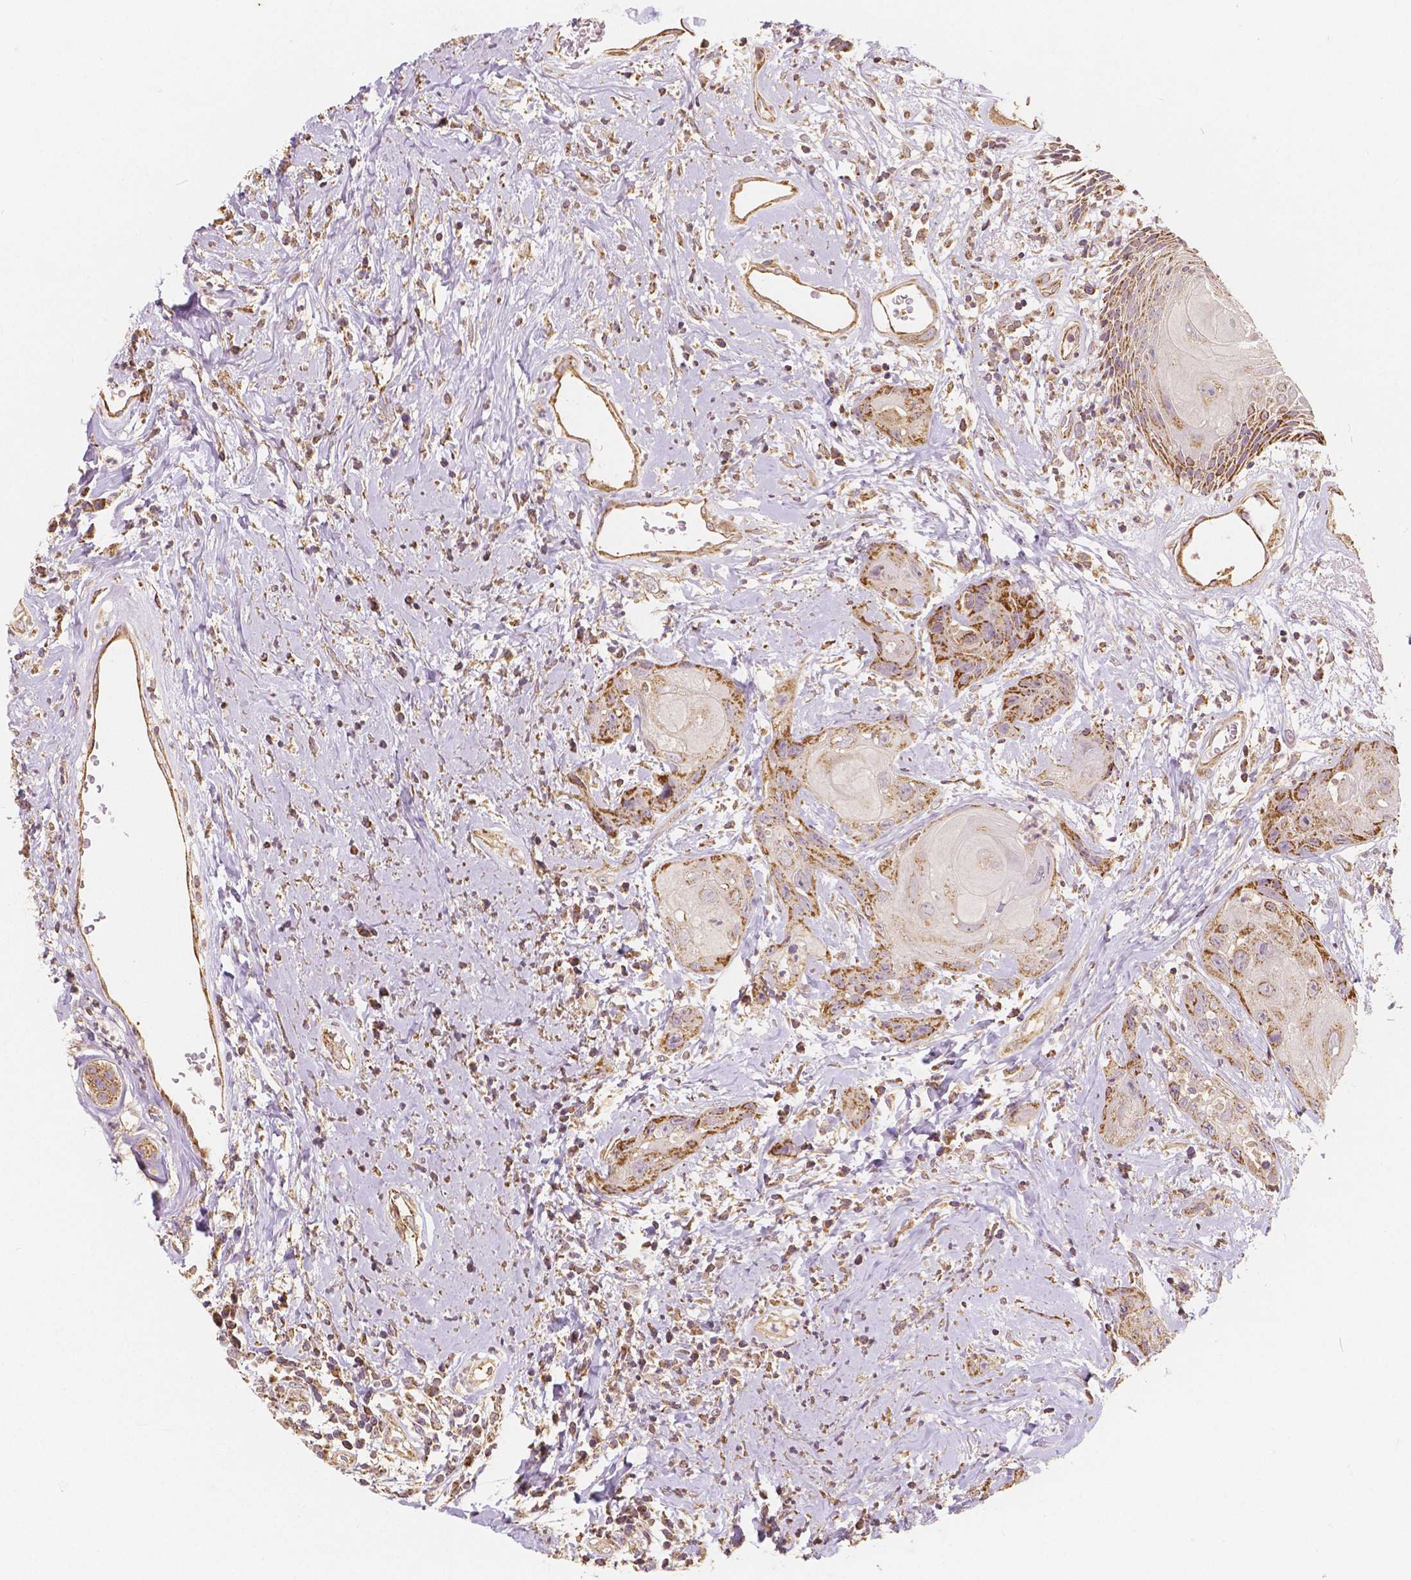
{"staining": {"intensity": "moderate", "quantity": "25%-75%", "location": "cytoplasmic/membranous"}, "tissue": "head and neck cancer", "cell_type": "Tumor cells", "image_type": "cancer", "snomed": [{"axis": "morphology", "description": "Squamous cell carcinoma, NOS"}, {"axis": "topography", "description": "Head-Neck"}], "caption": "Head and neck squamous cell carcinoma tissue exhibits moderate cytoplasmic/membranous positivity in about 25%-75% of tumor cells", "gene": "PEX26", "patient": {"sex": "male", "age": 57}}